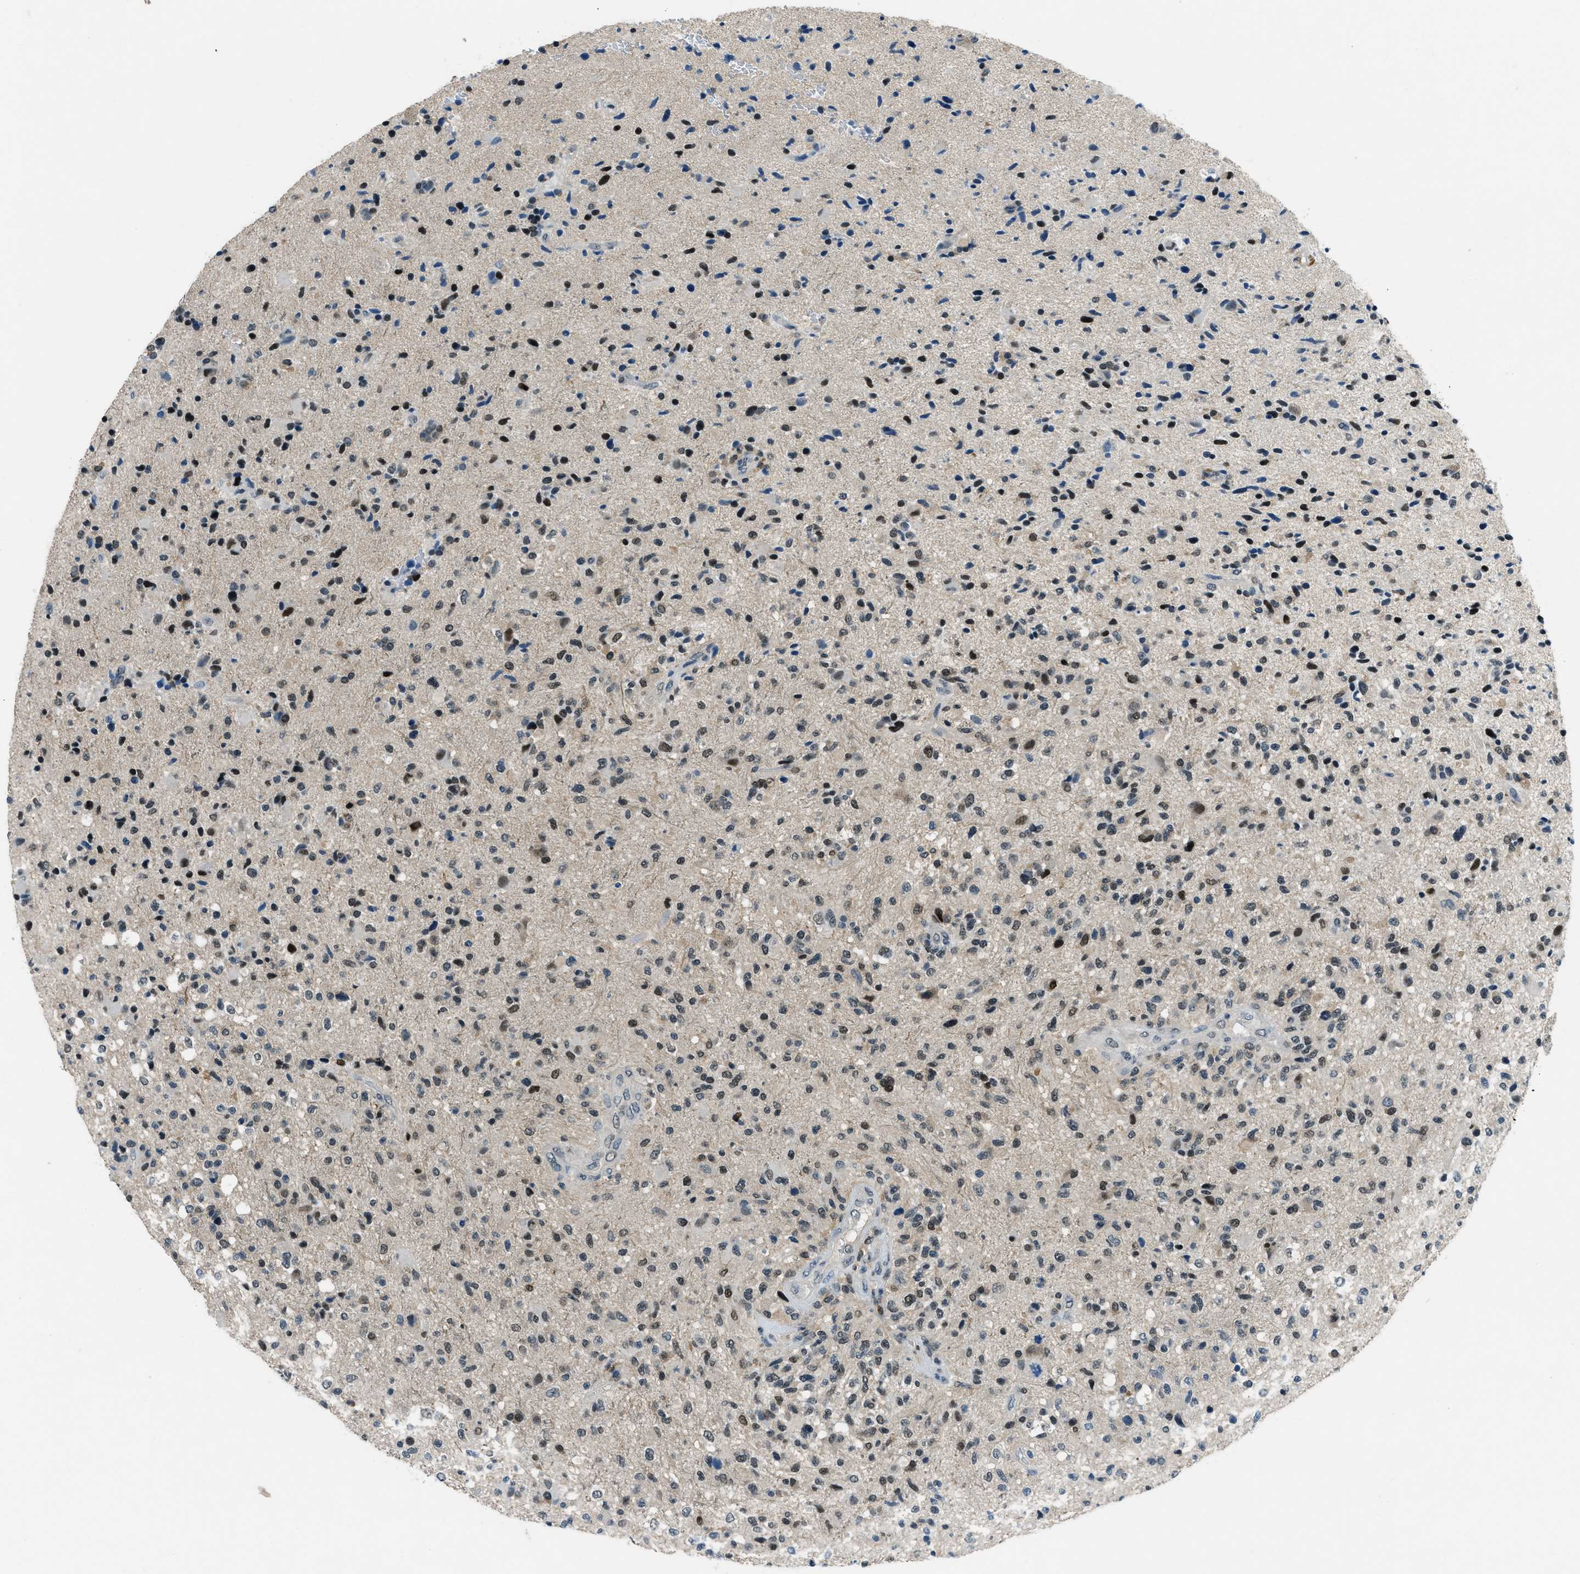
{"staining": {"intensity": "strong", "quantity": "25%-75%", "location": "nuclear"}, "tissue": "glioma", "cell_type": "Tumor cells", "image_type": "cancer", "snomed": [{"axis": "morphology", "description": "Glioma, malignant, High grade"}, {"axis": "topography", "description": "Brain"}], "caption": "Protein expression analysis of glioma shows strong nuclear positivity in approximately 25%-75% of tumor cells. (DAB IHC, brown staining for protein, blue staining for nuclei).", "gene": "OGFR", "patient": {"sex": "male", "age": 72}}